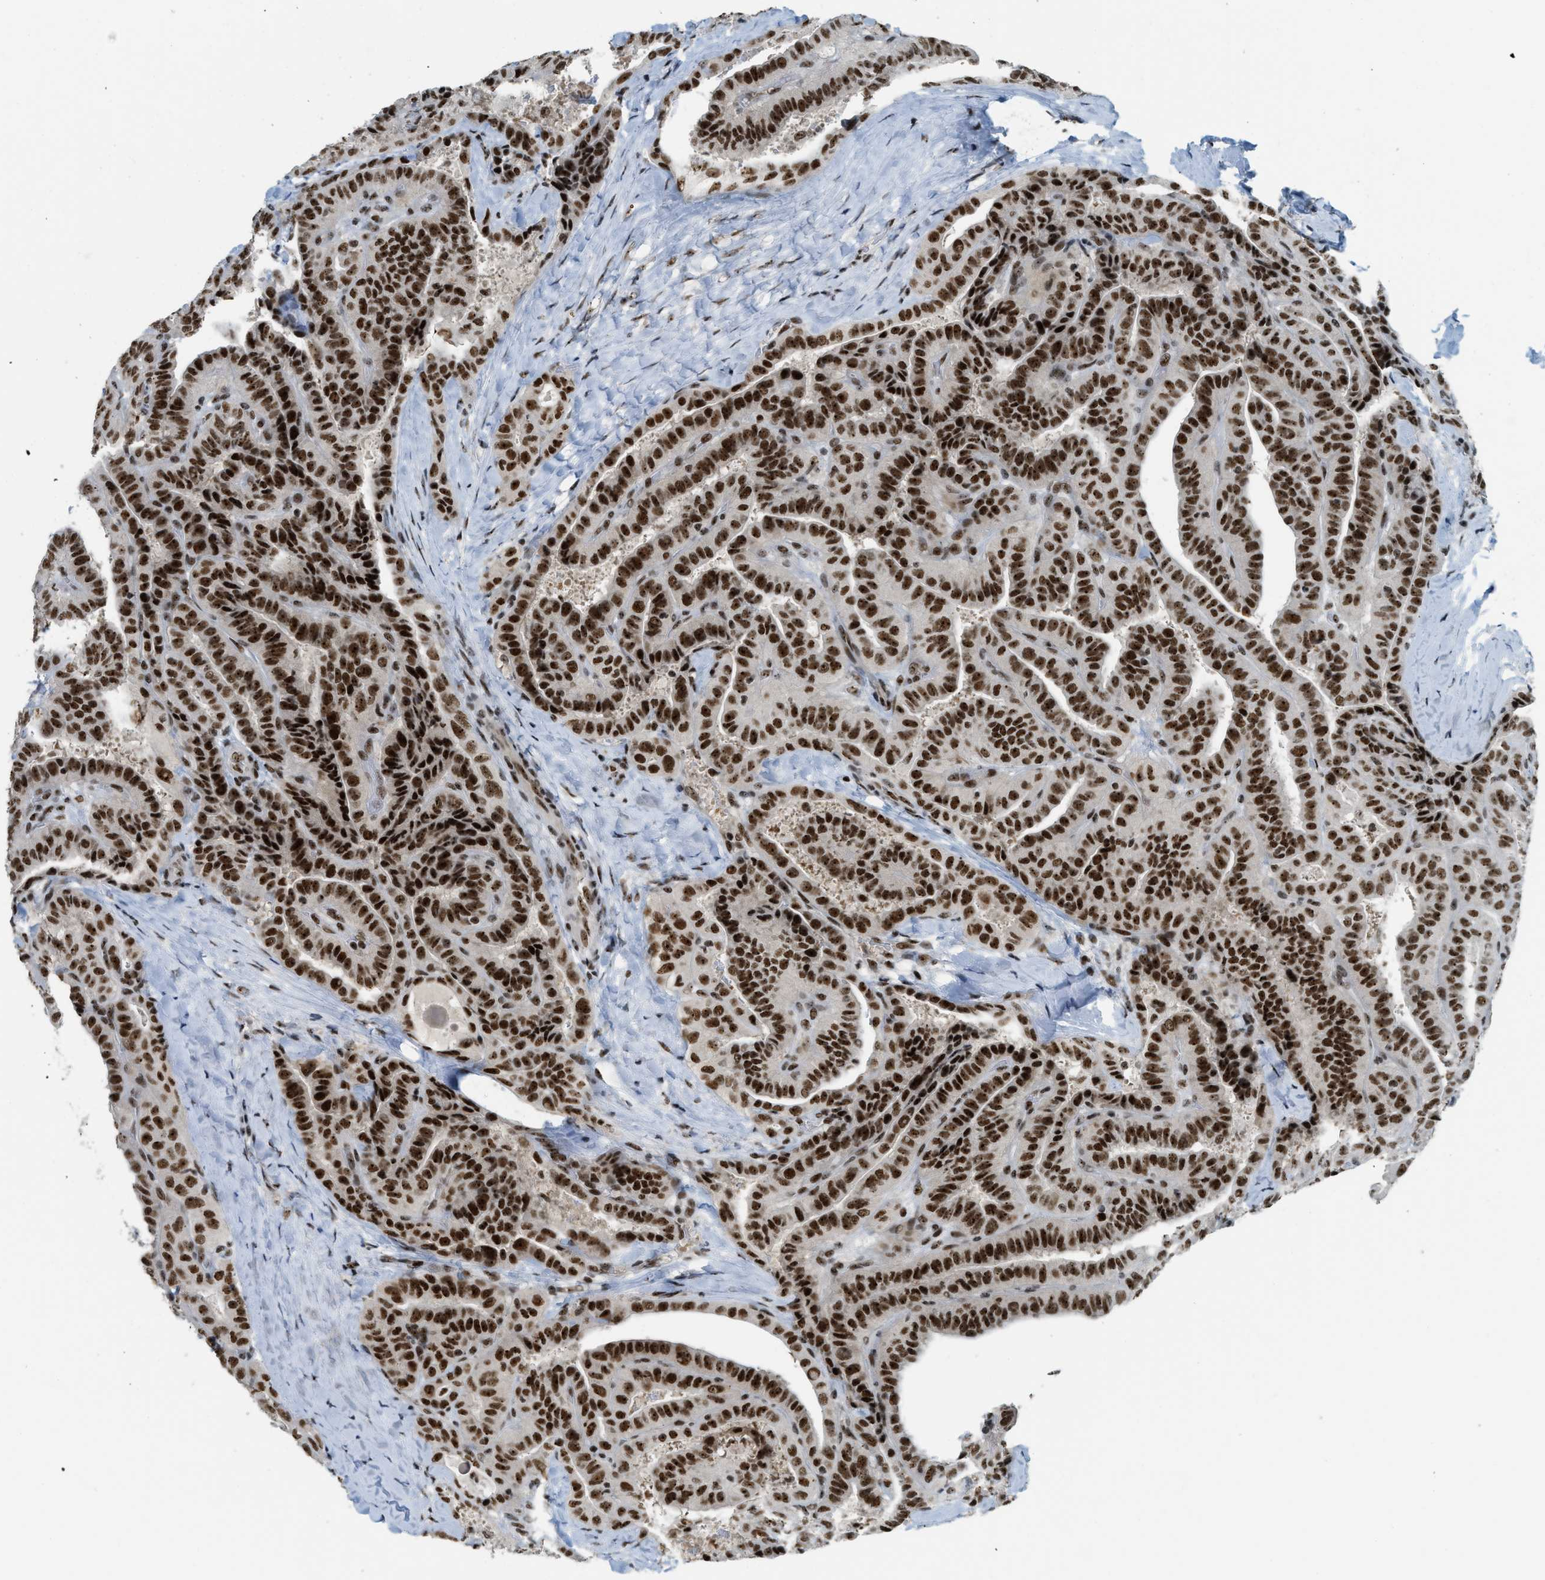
{"staining": {"intensity": "strong", "quantity": ">75%", "location": "nuclear"}, "tissue": "thyroid cancer", "cell_type": "Tumor cells", "image_type": "cancer", "snomed": [{"axis": "morphology", "description": "Papillary adenocarcinoma, NOS"}, {"axis": "topography", "description": "Thyroid gland"}], "caption": "Immunohistochemical staining of papillary adenocarcinoma (thyroid) shows strong nuclear protein positivity in about >75% of tumor cells.", "gene": "URB1", "patient": {"sex": "male", "age": 77}}